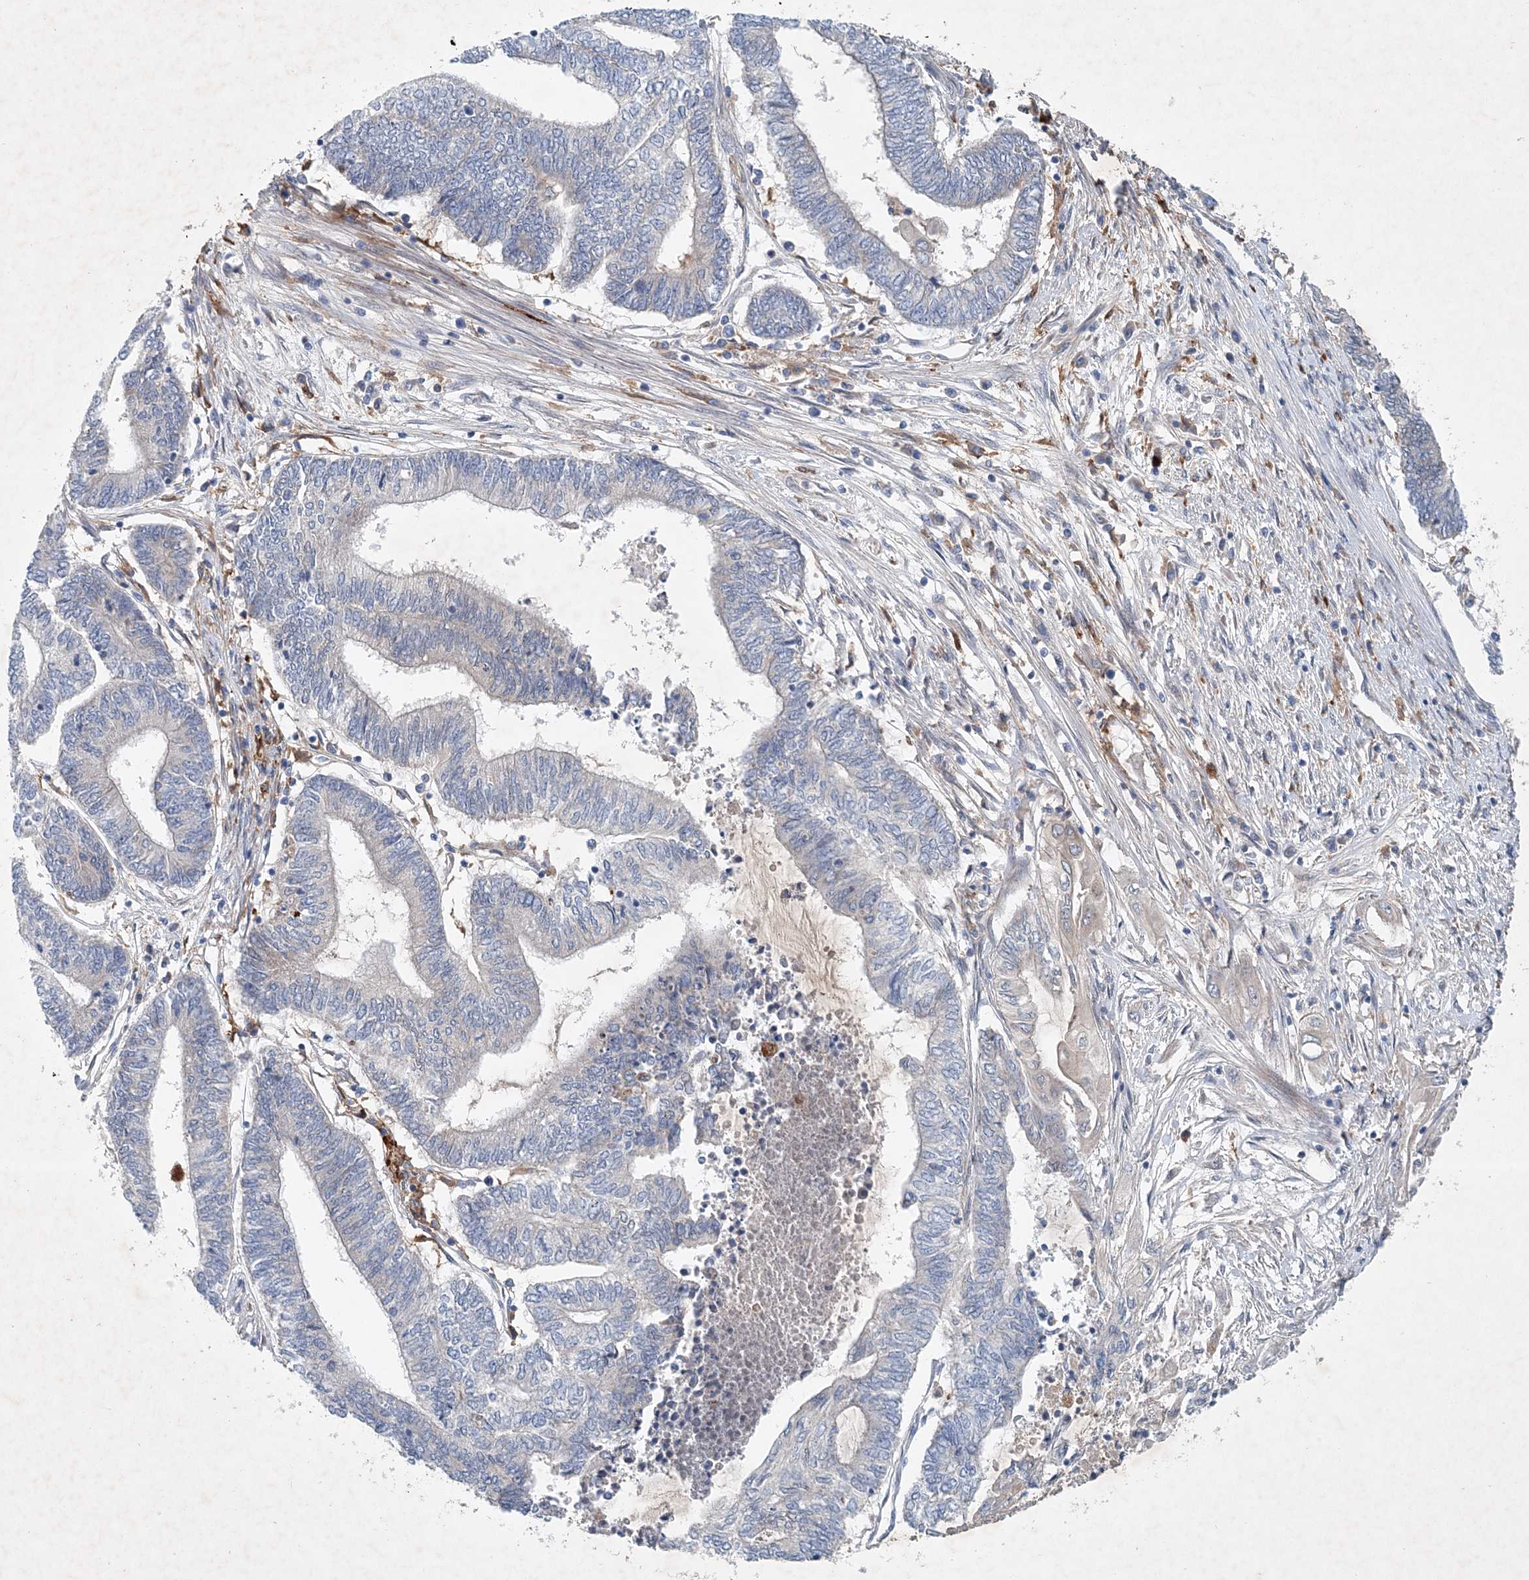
{"staining": {"intensity": "negative", "quantity": "none", "location": "none"}, "tissue": "endometrial cancer", "cell_type": "Tumor cells", "image_type": "cancer", "snomed": [{"axis": "morphology", "description": "Adenocarcinoma, NOS"}, {"axis": "topography", "description": "Uterus"}, {"axis": "topography", "description": "Endometrium"}], "caption": "The micrograph demonstrates no staining of tumor cells in adenocarcinoma (endometrial).", "gene": "P2RY10", "patient": {"sex": "female", "age": 70}}